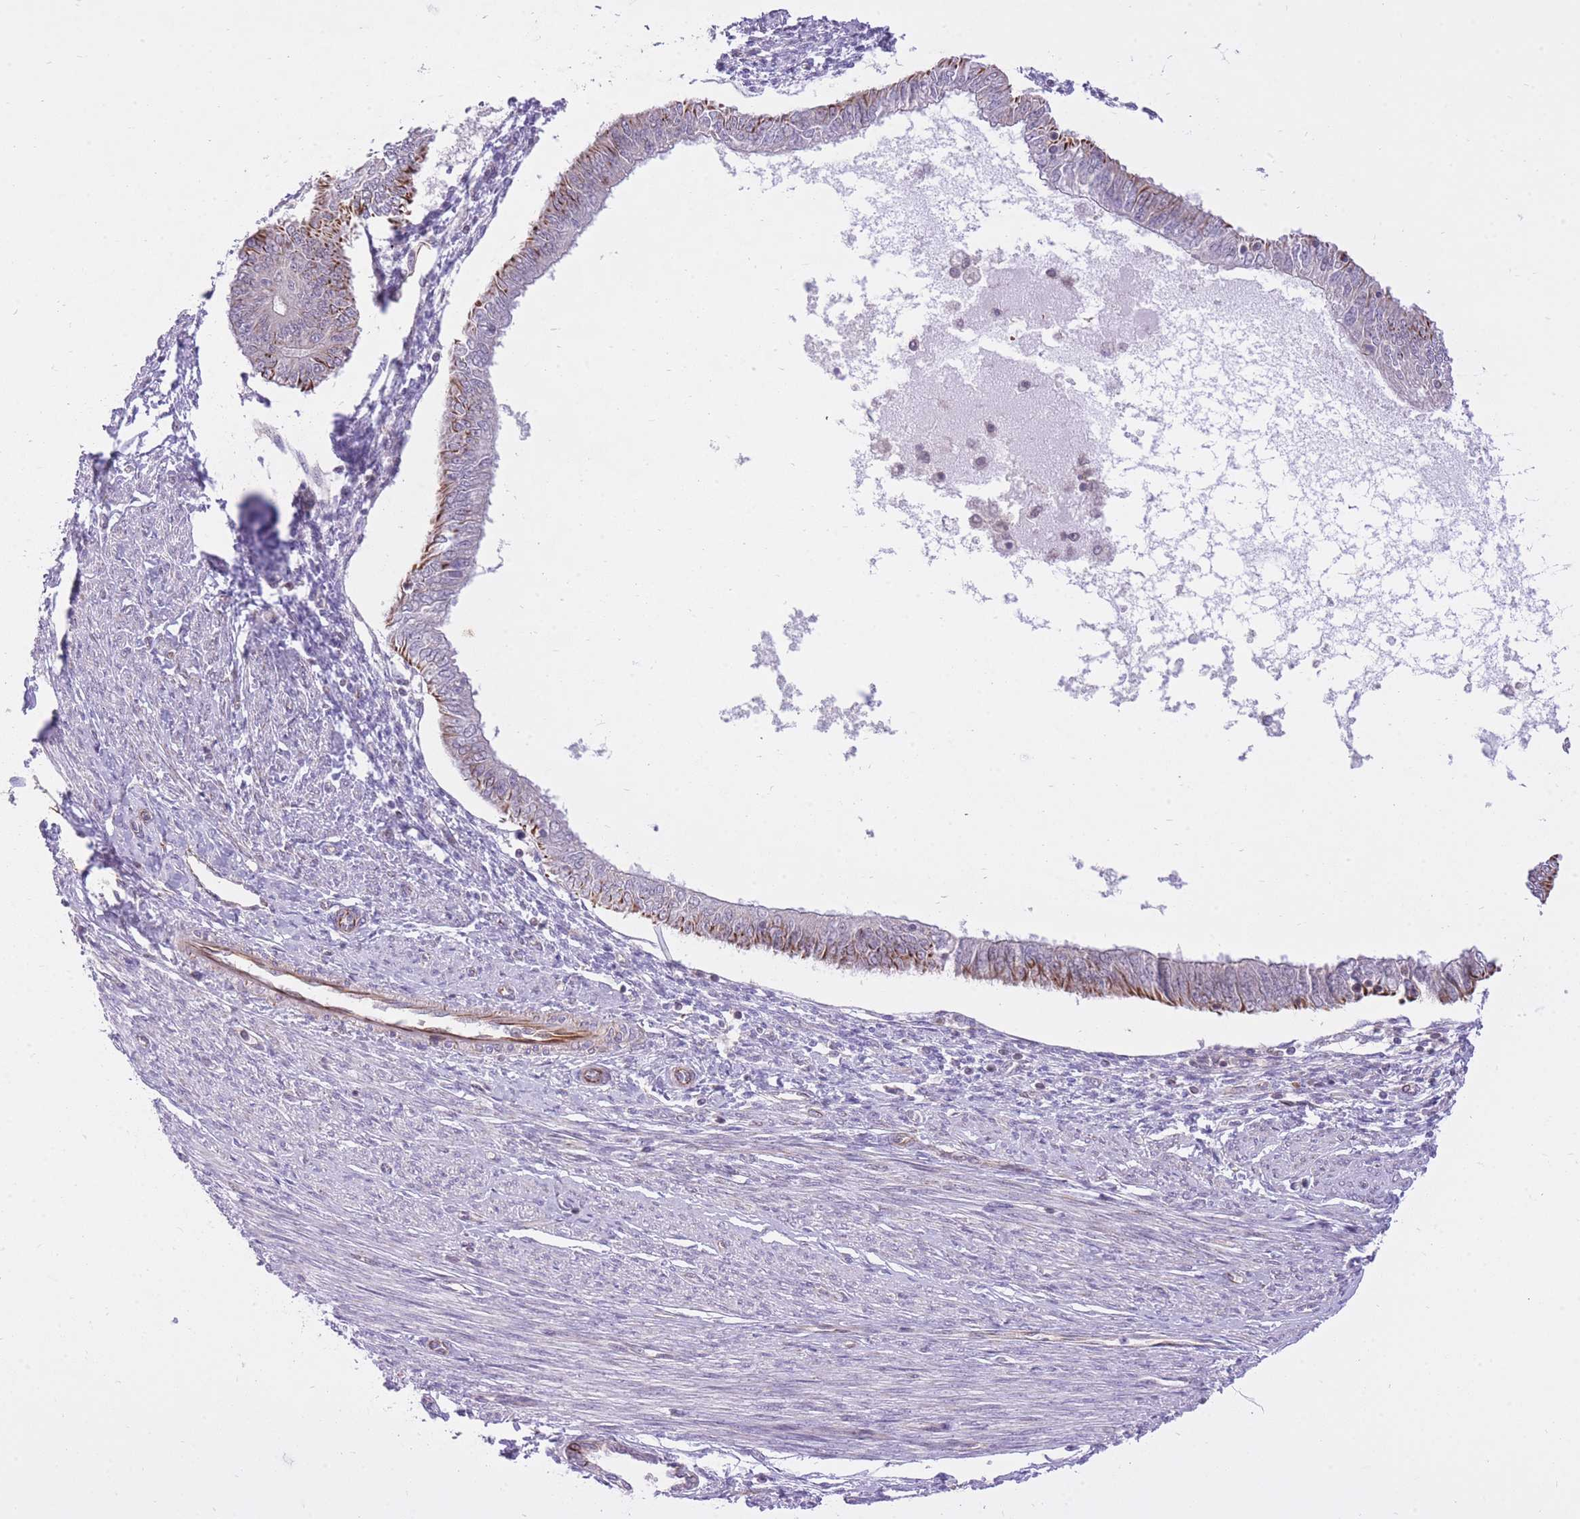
{"staining": {"intensity": "moderate", "quantity": "<25%", "location": "cytoplasmic/membranous"}, "tissue": "endometrial cancer", "cell_type": "Tumor cells", "image_type": "cancer", "snomed": [{"axis": "morphology", "description": "Adenocarcinoma, NOS"}, {"axis": "topography", "description": "Endometrium"}], "caption": "Endometrial adenocarcinoma stained with DAB (3,3'-diaminobenzidine) IHC displays low levels of moderate cytoplasmic/membranous staining in approximately <25% of tumor cells.", "gene": "ELL", "patient": {"sex": "female", "age": 58}}